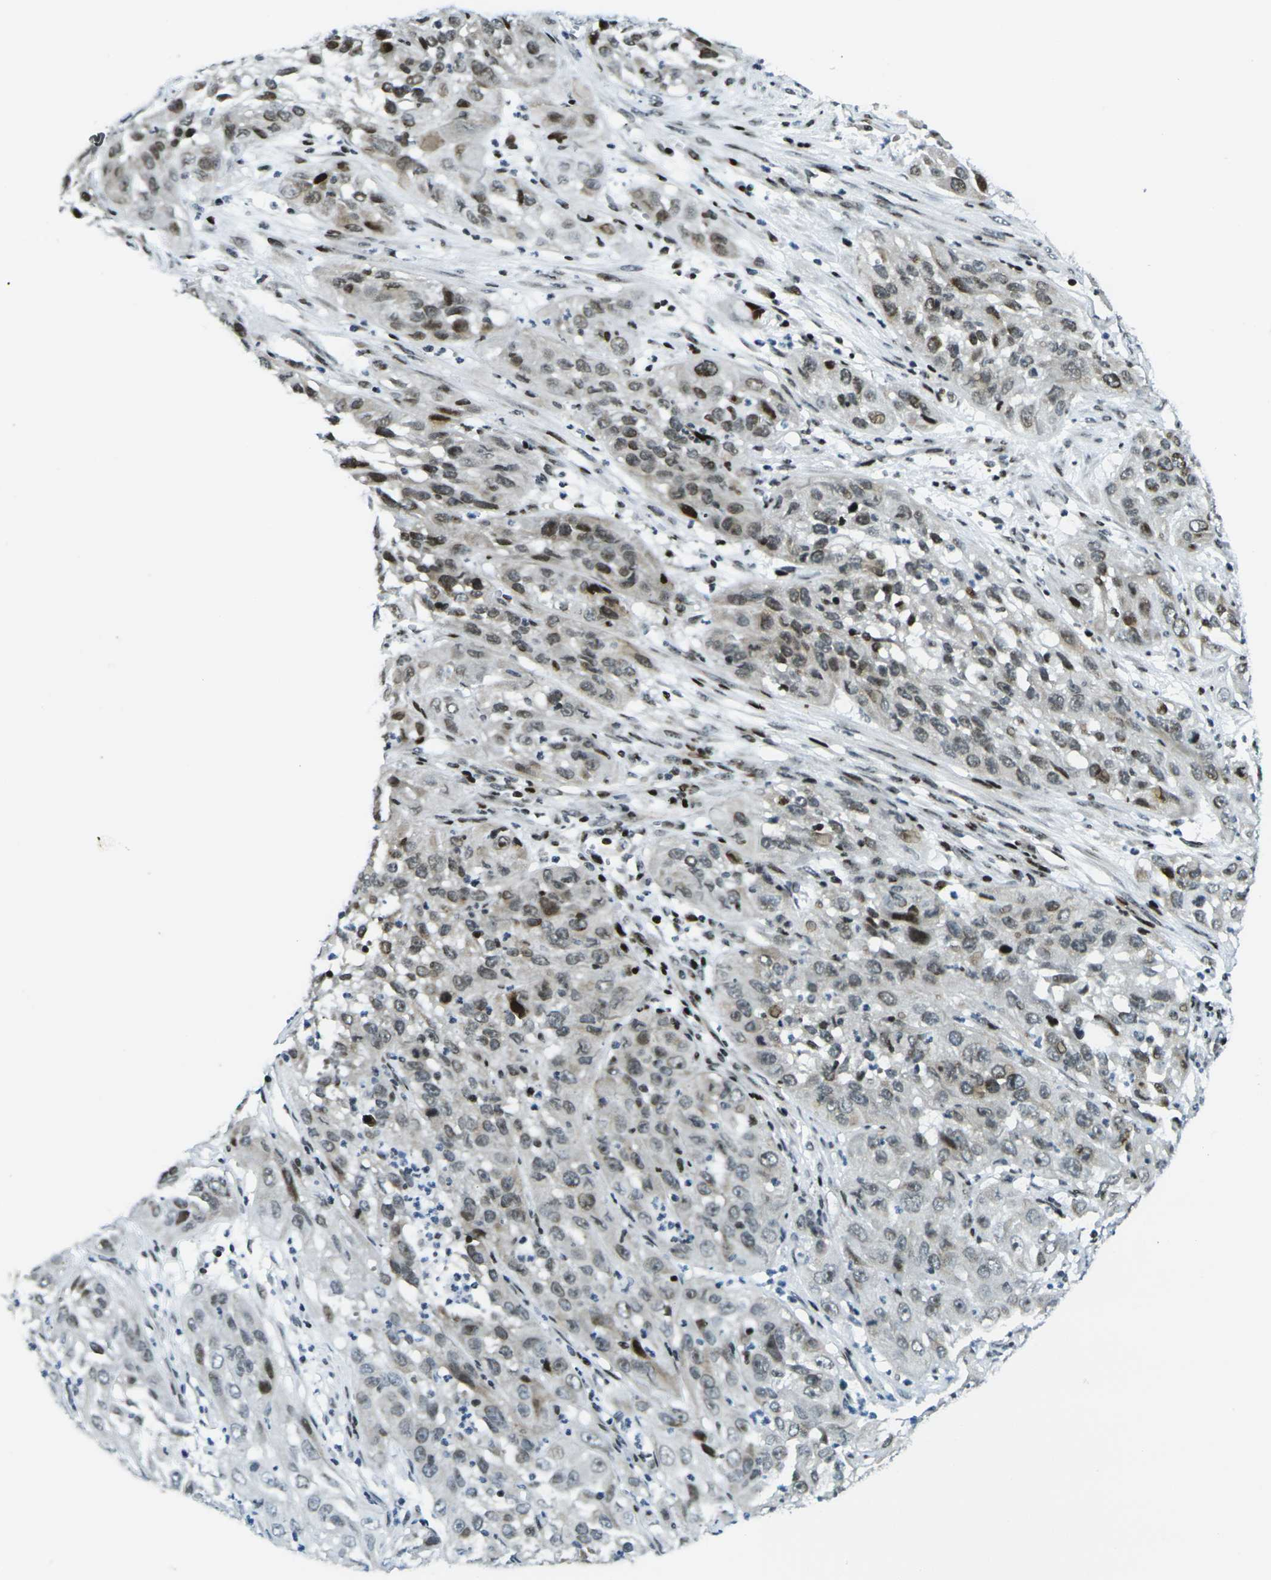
{"staining": {"intensity": "moderate", "quantity": ">75%", "location": "nuclear"}, "tissue": "cervical cancer", "cell_type": "Tumor cells", "image_type": "cancer", "snomed": [{"axis": "morphology", "description": "Squamous cell carcinoma, NOS"}, {"axis": "topography", "description": "Cervix"}], "caption": "High-magnification brightfield microscopy of cervical cancer stained with DAB (brown) and counterstained with hematoxylin (blue). tumor cells exhibit moderate nuclear staining is seen in about>75% of cells. The protein of interest is shown in brown color, while the nuclei are stained blue.", "gene": "H3-3A", "patient": {"sex": "female", "age": 32}}